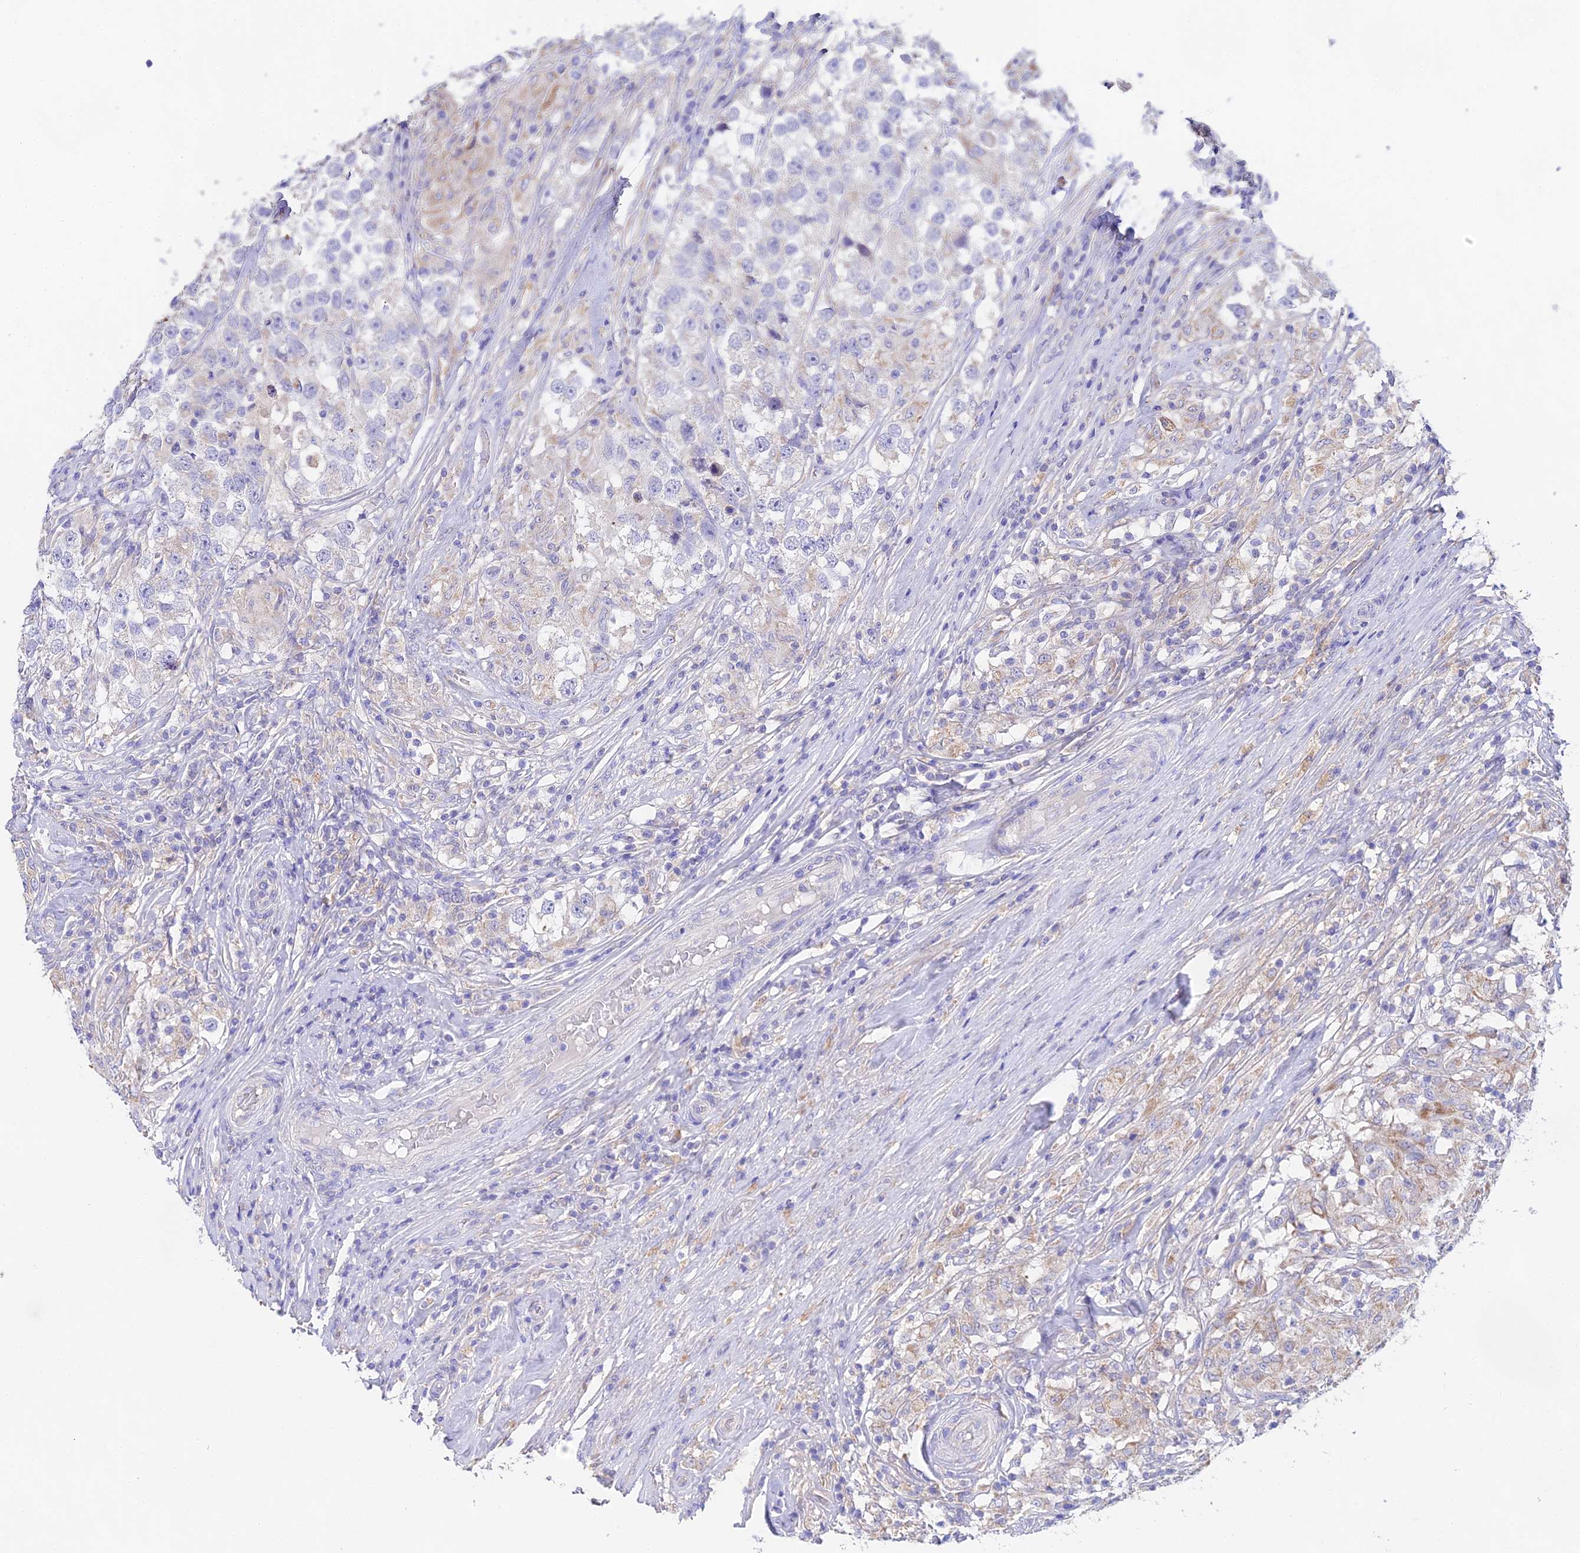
{"staining": {"intensity": "negative", "quantity": "none", "location": "none"}, "tissue": "testis cancer", "cell_type": "Tumor cells", "image_type": "cancer", "snomed": [{"axis": "morphology", "description": "Seminoma, NOS"}, {"axis": "topography", "description": "Testis"}], "caption": "Seminoma (testis) stained for a protein using immunohistochemistry (IHC) displays no positivity tumor cells.", "gene": "PPP2R2C", "patient": {"sex": "male", "age": 46}}